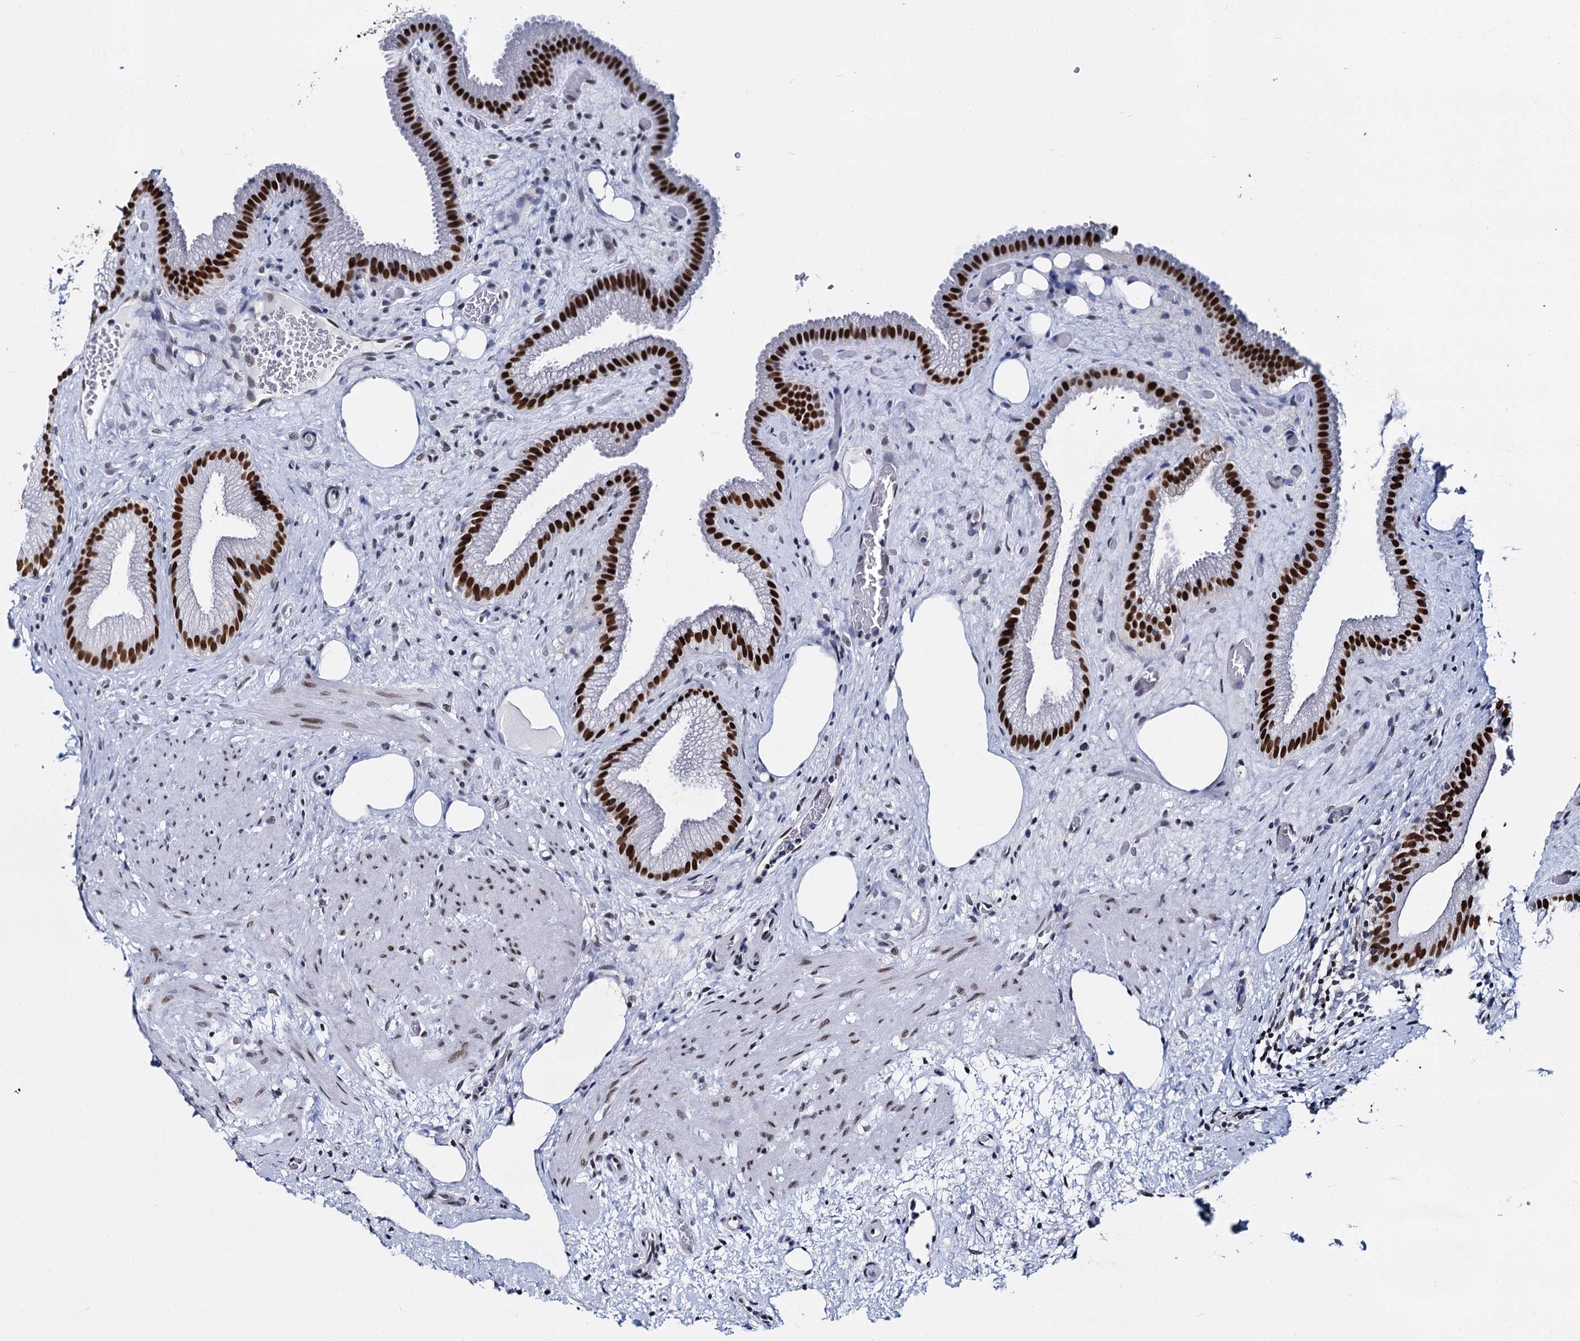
{"staining": {"intensity": "strong", "quantity": ">75%", "location": "nuclear"}, "tissue": "gallbladder", "cell_type": "Glandular cells", "image_type": "normal", "snomed": [{"axis": "morphology", "description": "Normal tissue, NOS"}, {"axis": "morphology", "description": "Inflammation, NOS"}, {"axis": "topography", "description": "Gallbladder"}], "caption": "Human gallbladder stained with a brown dye exhibits strong nuclear positive expression in approximately >75% of glandular cells.", "gene": "CMAS", "patient": {"sex": "male", "age": 51}}